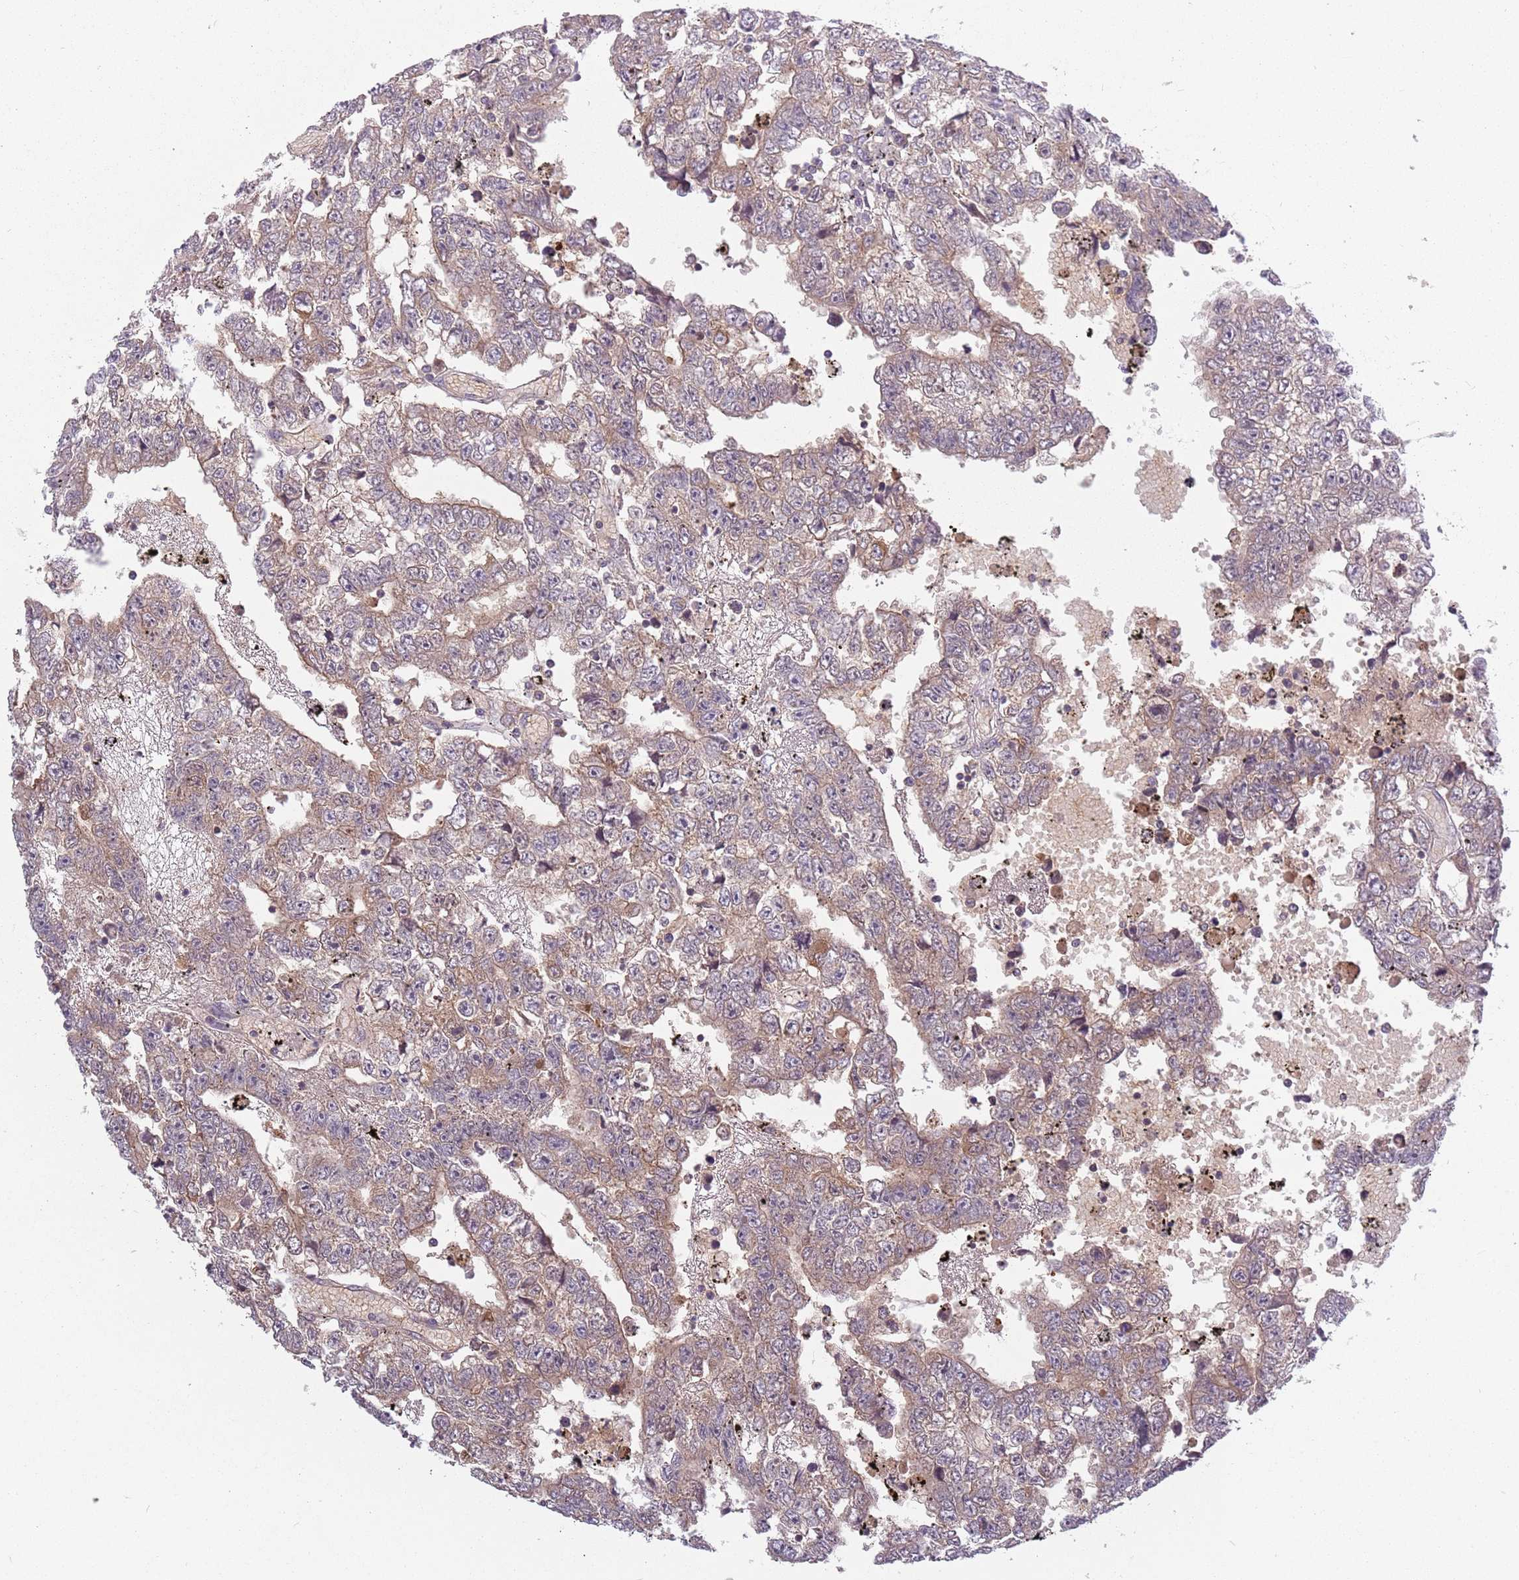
{"staining": {"intensity": "weak", "quantity": "25%-75%", "location": "cytoplasmic/membranous"}, "tissue": "testis cancer", "cell_type": "Tumor cells", "image_type": "cancer", "snomed": [{"axis": "morphology", "description": "Carcinoma, Embryonal, NOS"}, {"axis": "topography", "description": "Testis"}], "caption": "Approximately 25%-75% of tumor cells in testis cancer display weak cytoplasmic/membranous protein expression as visualized by brown immunohistochemical staining.", "gene": "ASB13", "patient": {"sex": "male", "age": 25}}